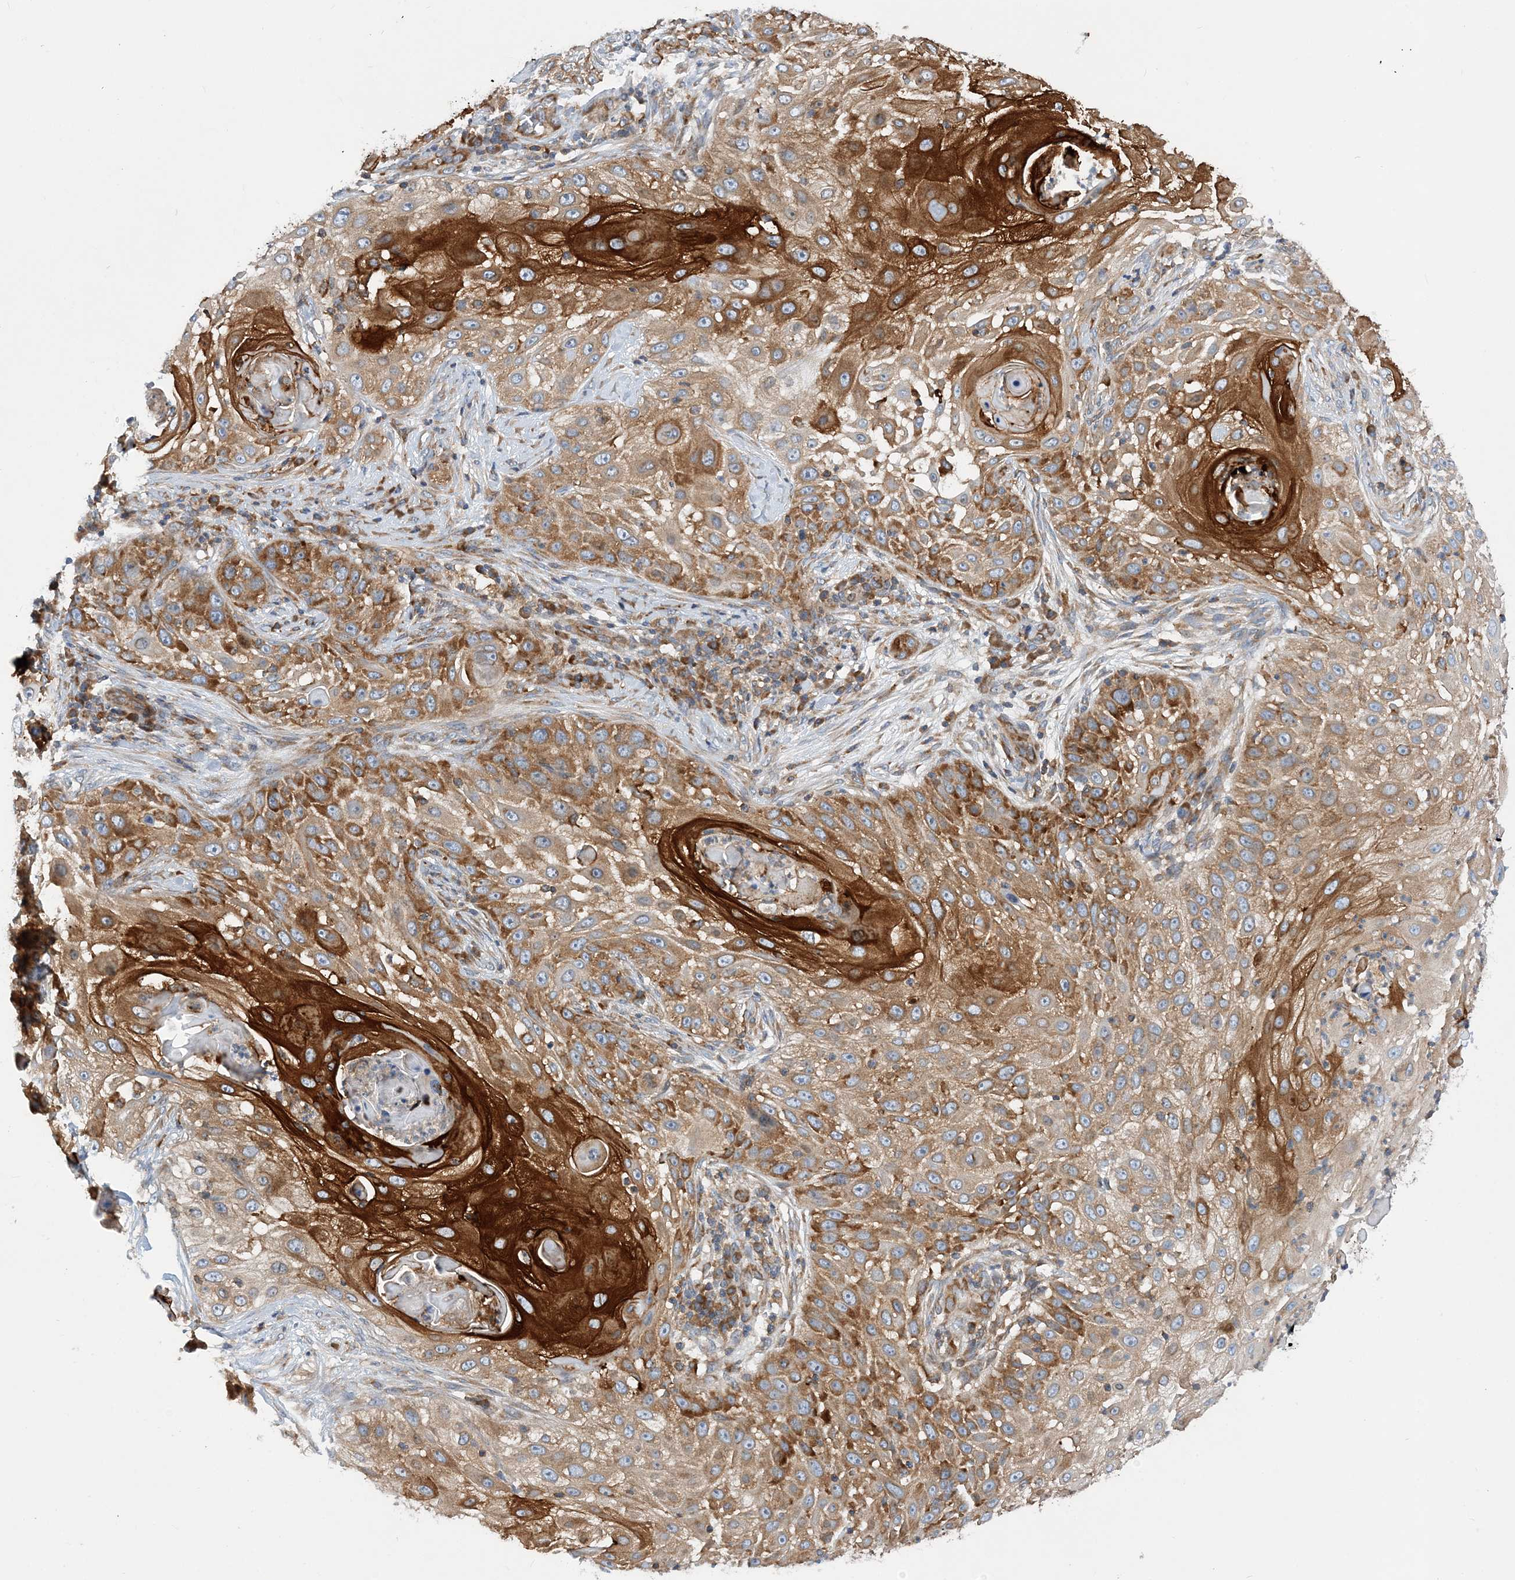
{"staining": {"intensity": "moderate", "quantity": ">75%", "location": "cytoplasmic/membranous"}, "tissue": "skin cancer", "cell_type": "Tumor cells", "image_type": "cancer", "snomed": [{"axis": "morphology", "description": "Squamous cell carcinoma, NOS"}, {"axis": "topography", "description": "Skin"}], "caption": "Squamous cell carcinoma (skin) stained with a protein marker displays moderate staining in tumor cells.", "gene": "LARP4B", "patient": {"sex": "female", "age": 44}}